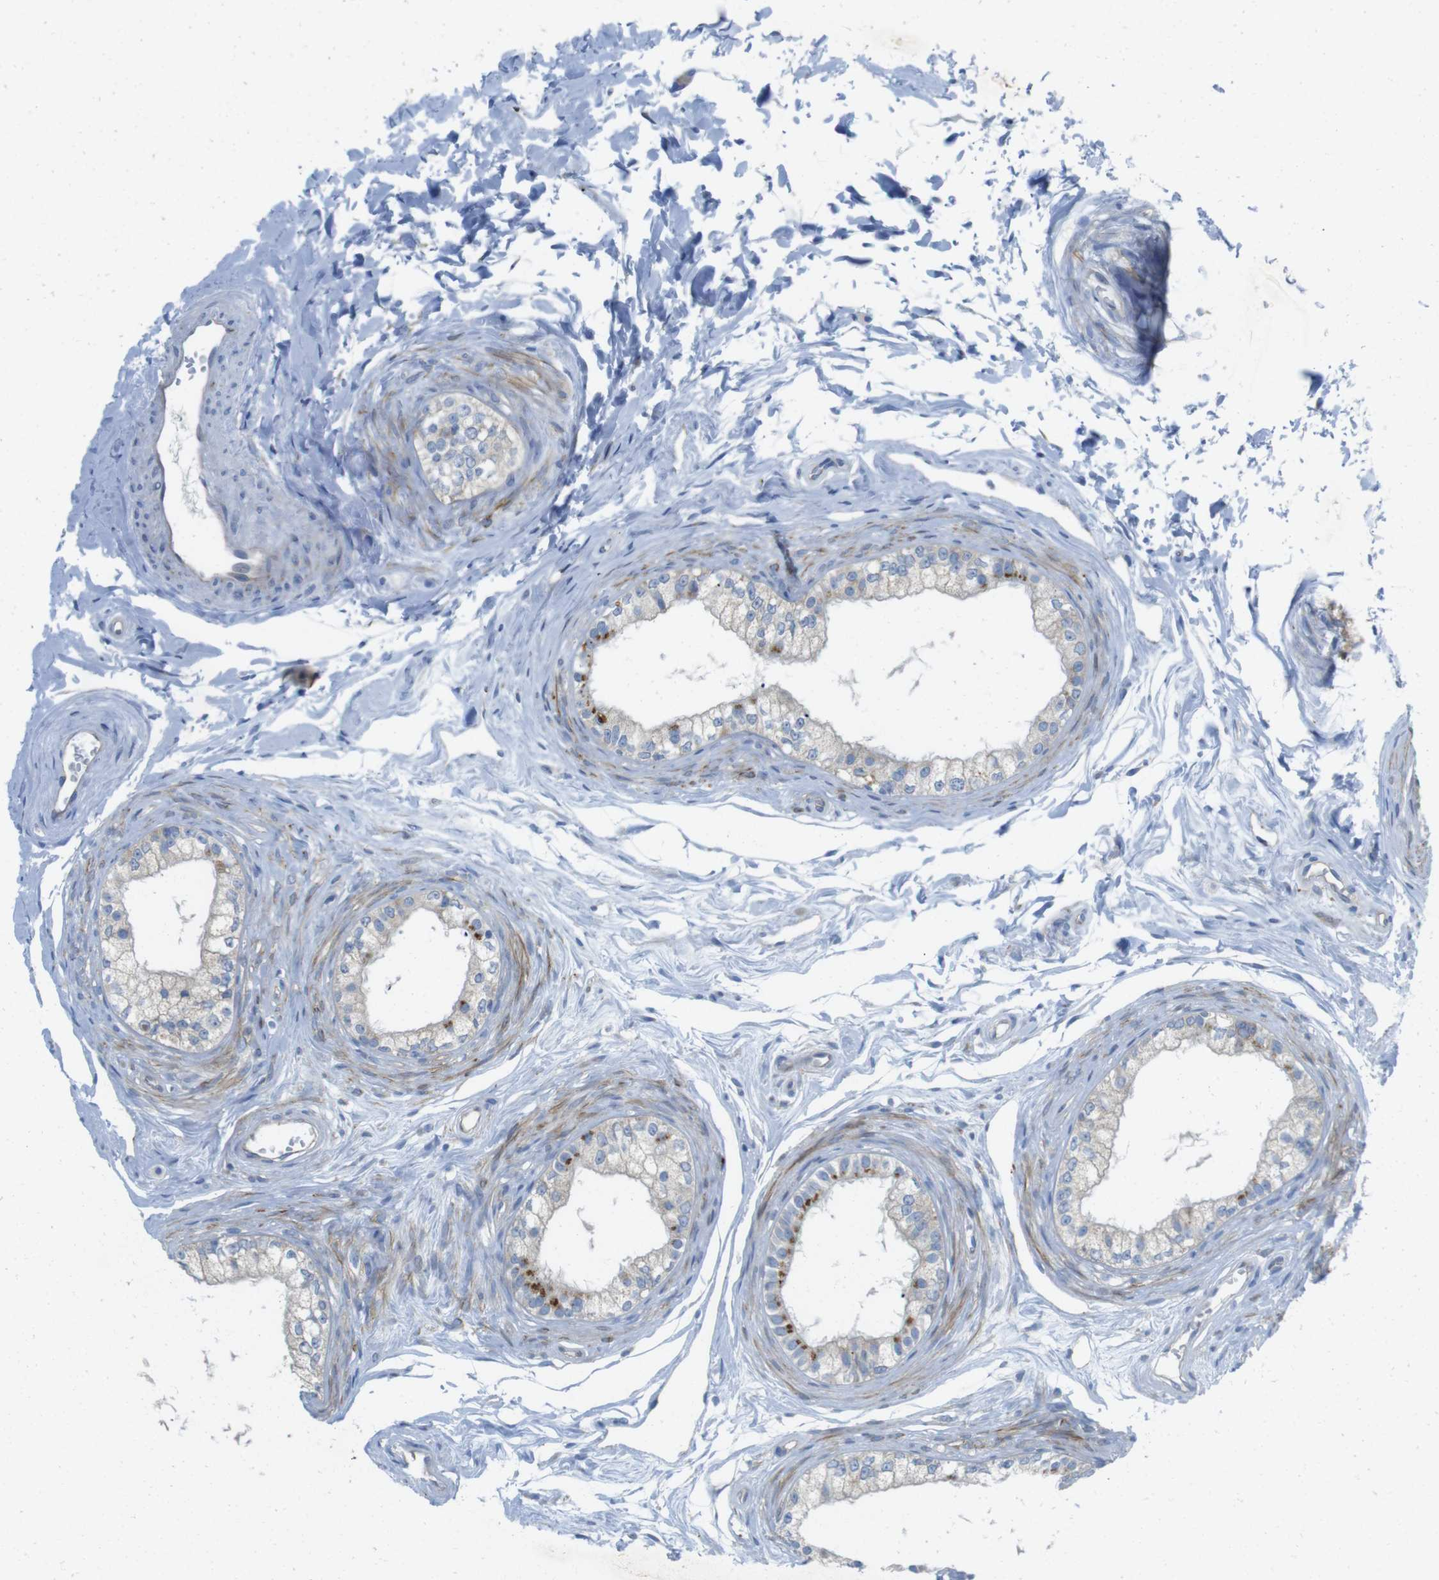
{"staining": {"intensity": "weak", "quantity": "25%-75%", "location": "cytoplasmic/membranous"}, "tissue": "epididymis", "cell_type": "Glandular cells", "image_type": "normal", "snomed": [{"axis": "morphology", "description": "Normal tissue, NOS"}, {"axis": "topography", "description": "Epididymis"}], "caption": "Epididymis stained with a brown dye demonstrates weak cytoplasmic/membranous positive positivity in about 25%-75% of glandular cells.", "gene": "TMEM234", "patient": {"sex": "male", "age": 56}}